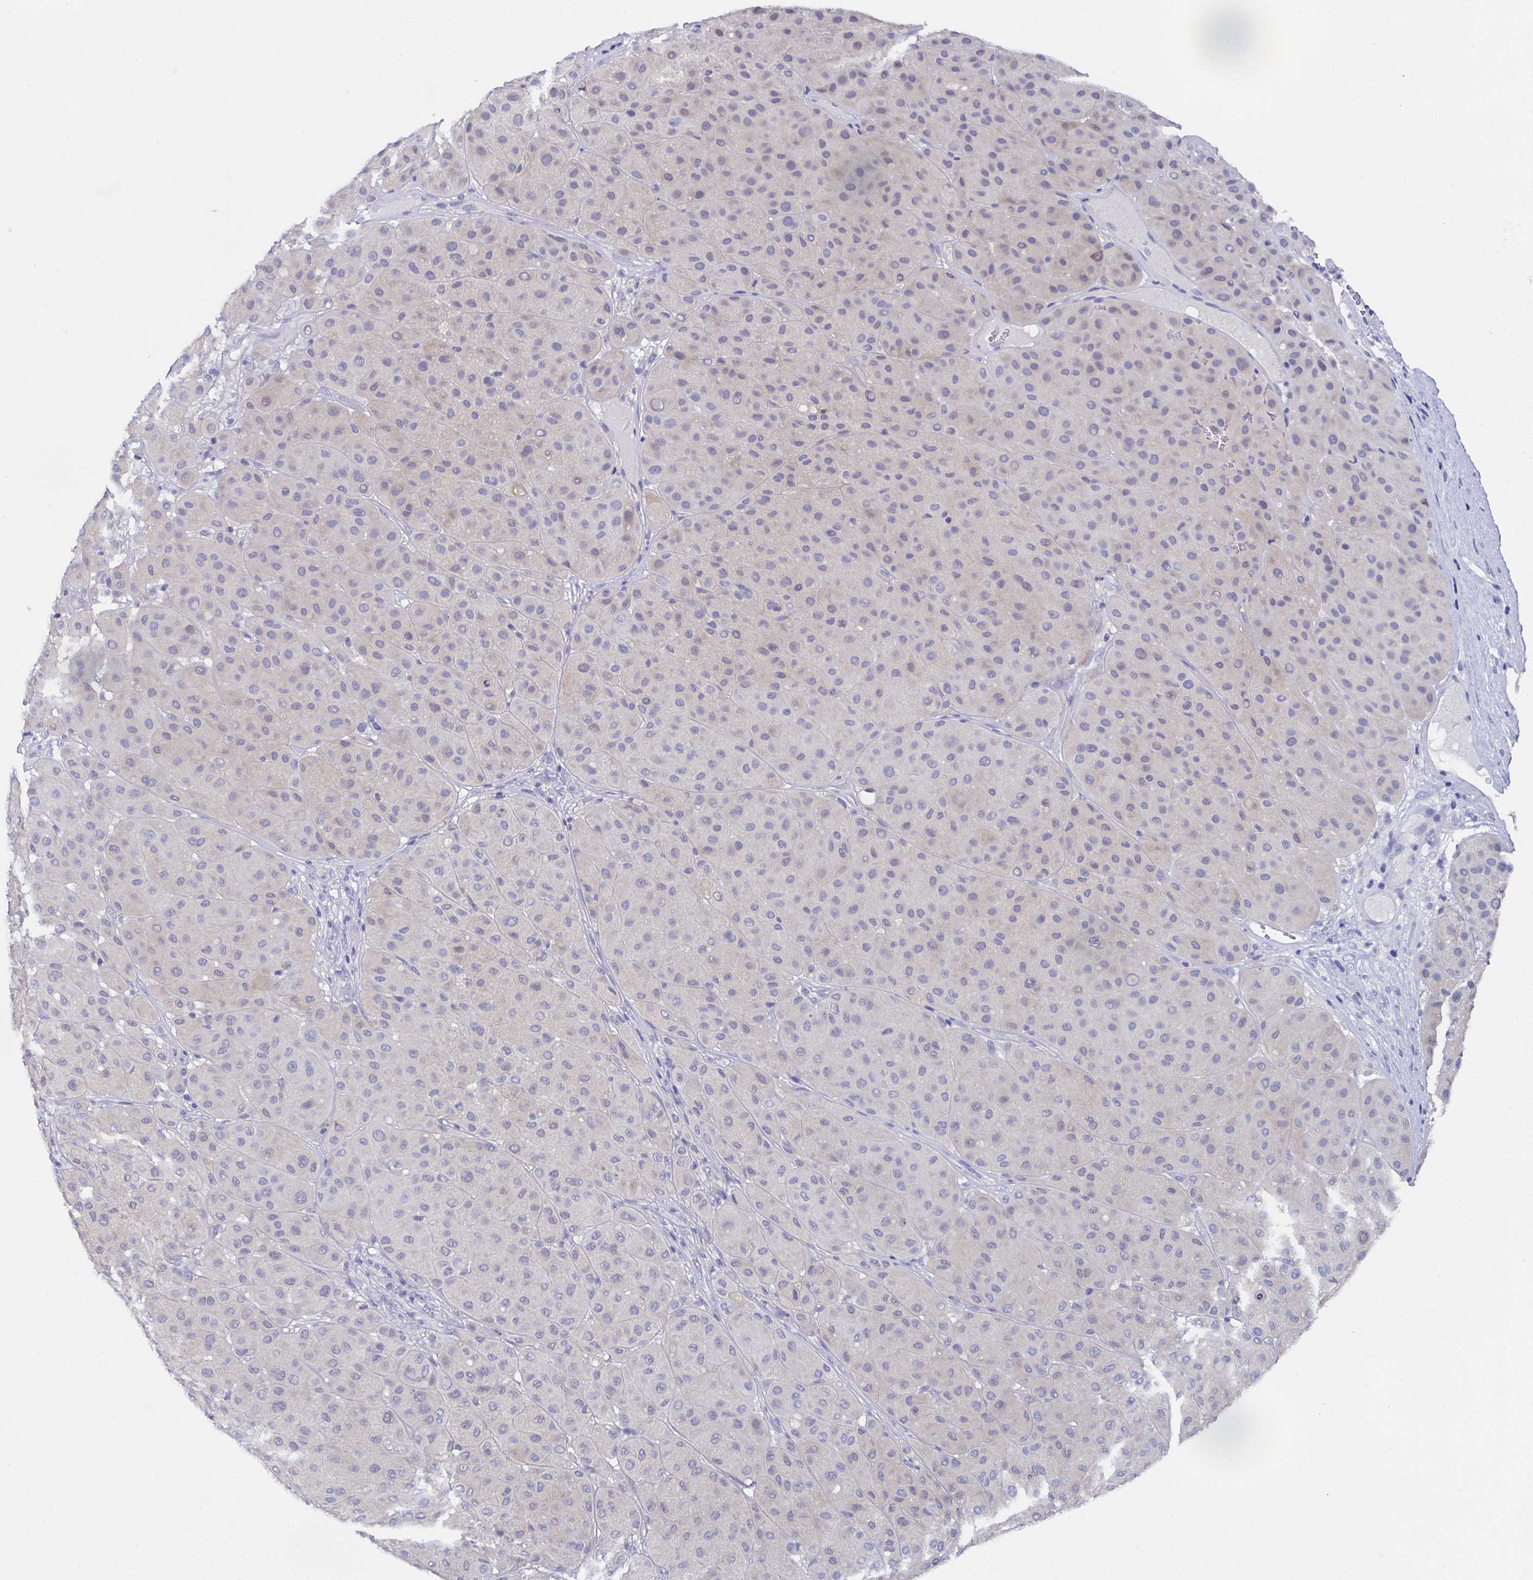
{"staining": {"intensity": "weak", "quantity": "25%-75%", "location": "cytoplasmic/membranous"}, "tissue": "melanoma", "cell_type": "Tumor cells", "image_type": "cancer", "snomed": [{"axis": "morphology", "description": "Malignant melanoma, Metastatic site"}, {"axis": "topography", "description": "Smooth muscle"}], "caption": "The micrograph demonstrates a brown stain indicating the presence of a protein in the cytoplasmic/membranous of tumor cells in melanoma. The protein is stained brown, and the nuclei are stained in blue (DAB IHC with brightfield microscopy, high magnification).", "gene": "SSC4D", "patient": {"sex": "male", "age": 41}}